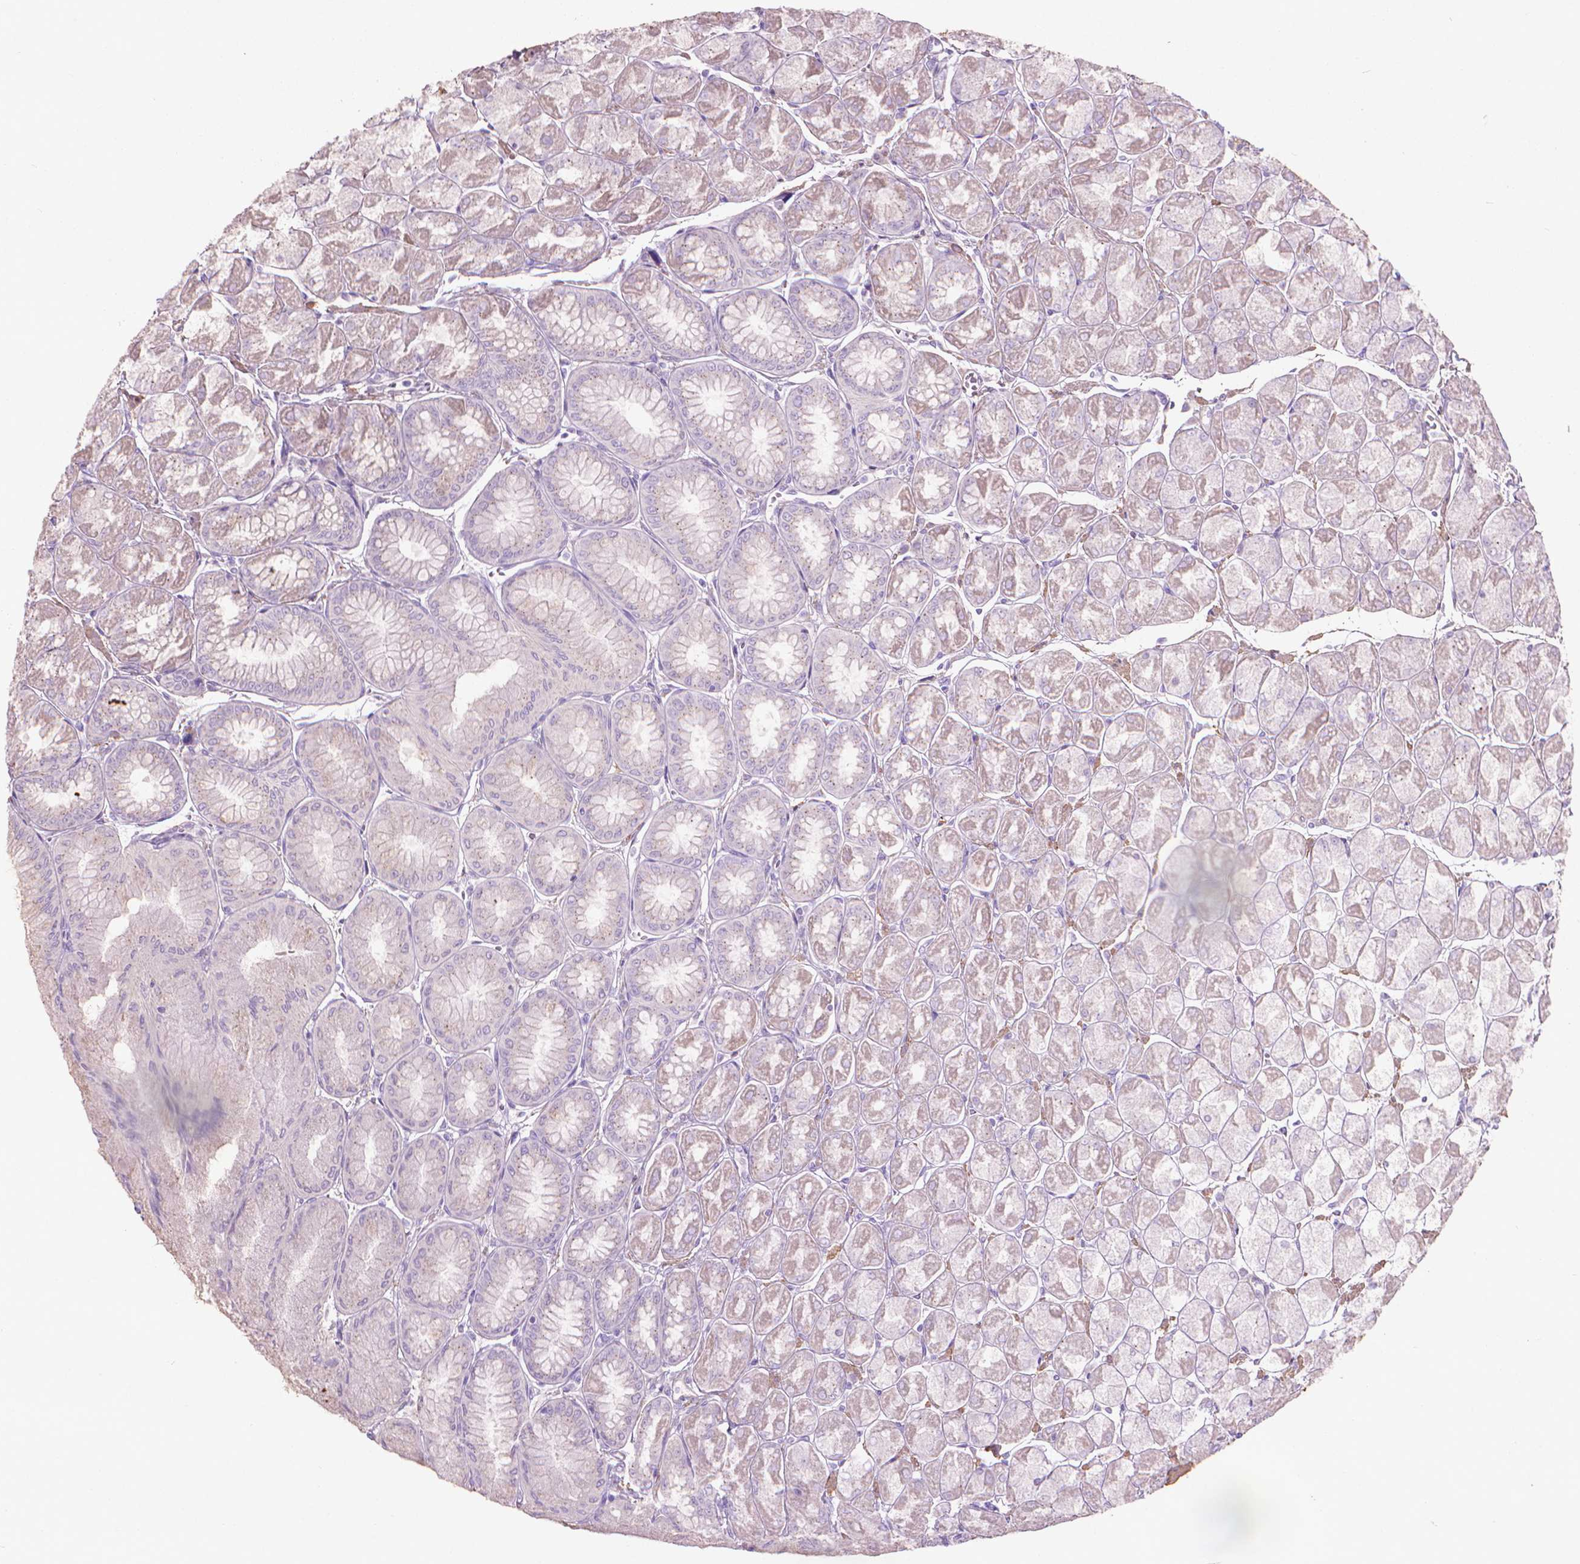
{"staining": {"intensity": "negative", "quantity": "none", "location": "none"}, "tissue": "stomach", "cell_type": "Glandular cells", "image_type": "normal", "snomed": [{"axis": "morphology", "description": "Normal tissue, NOS"}, {"axis": "topography", "description": "Stomach, upper"}], "caption": "An immunohistochemistry photomicrograph of benign stomach is shown. There is no staining in glandular cells of stomach.", "gene": "AQP10", "patient": {"sex": "male", "age": 60}}